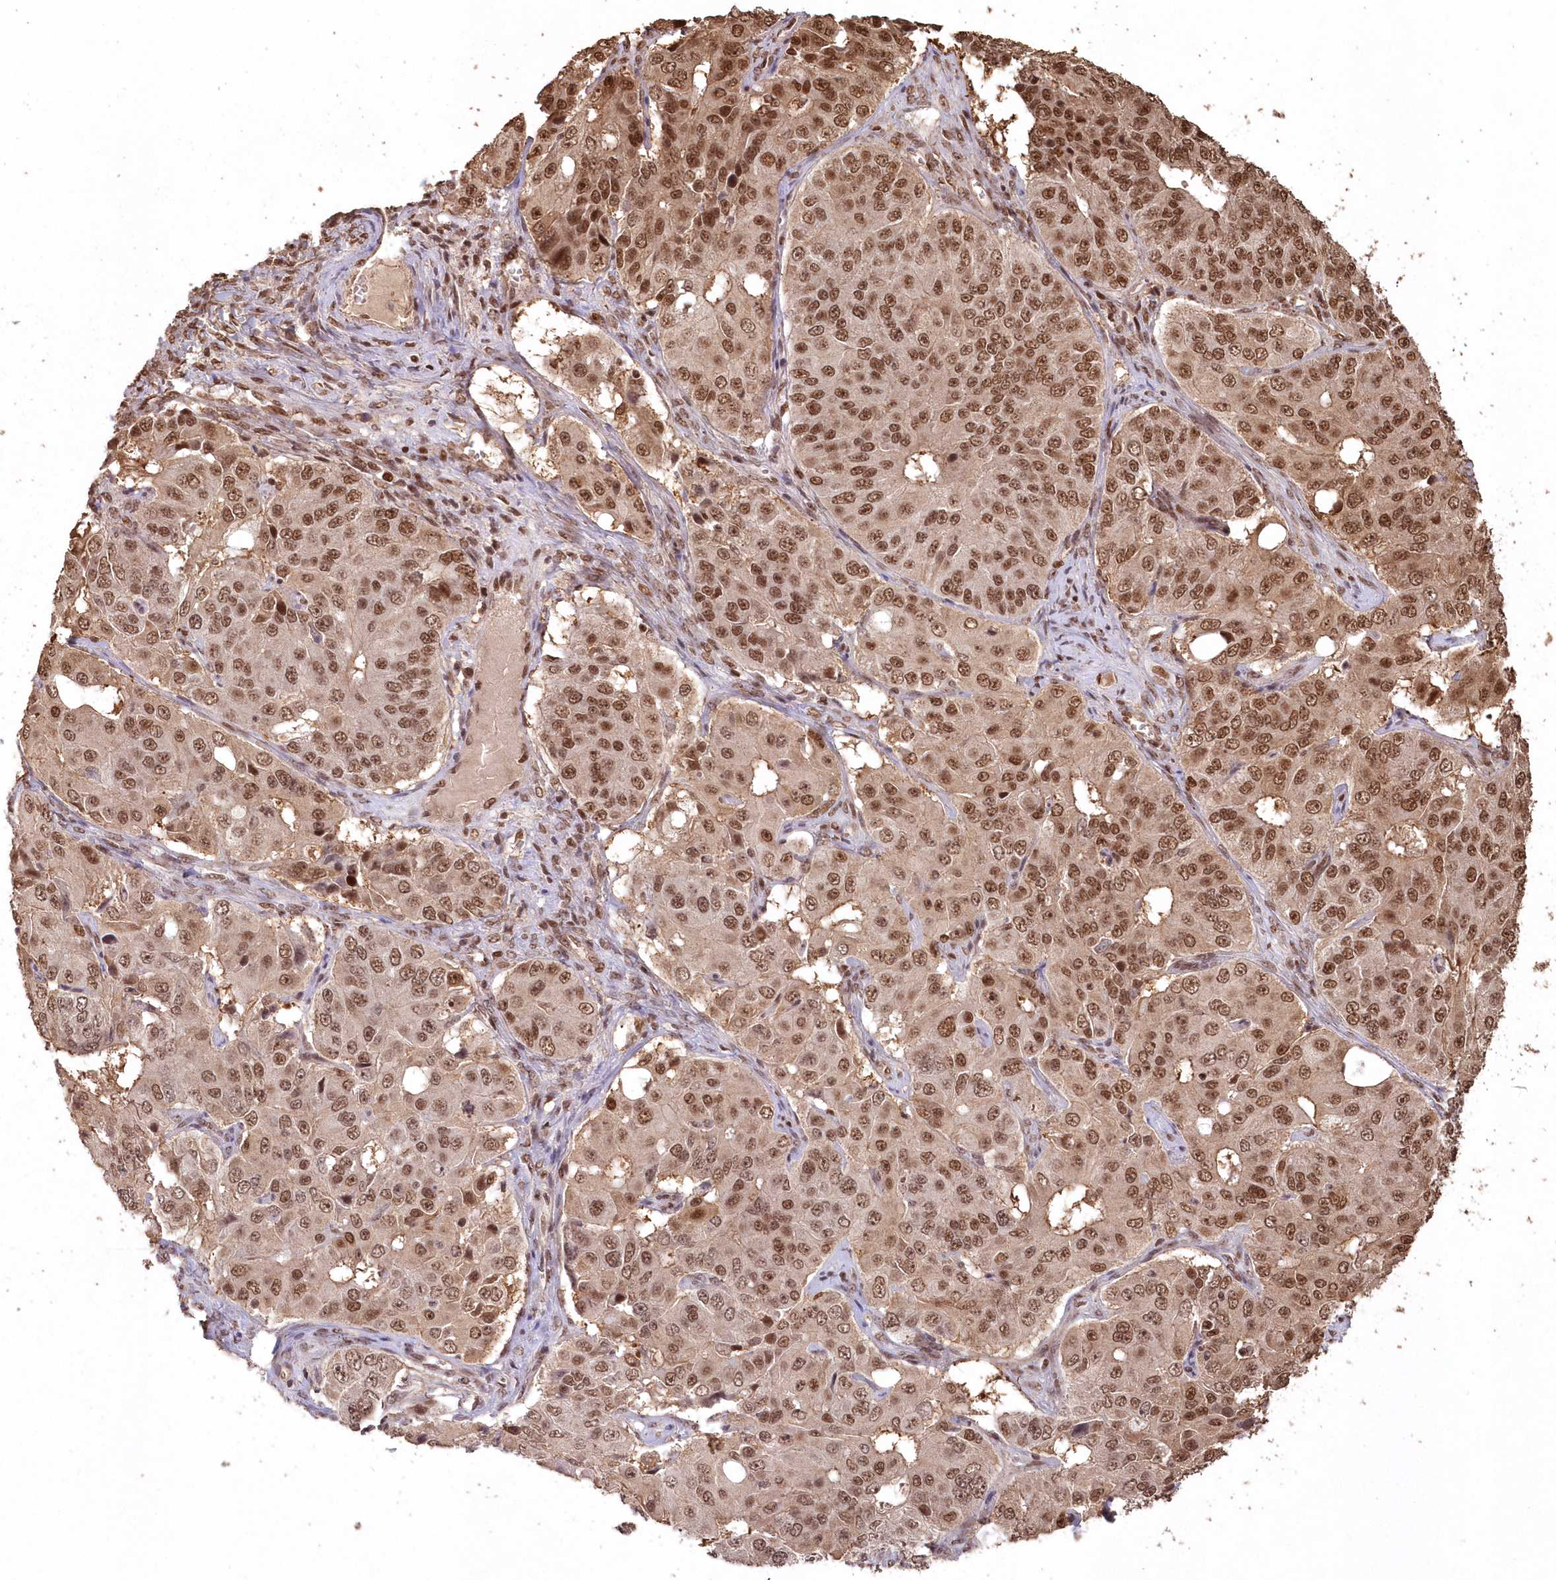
{"staining": {"intensity": "moderate", "quantity": ">75%", "location": "nuclear"}, "tissue": "ovarian cancer", "cell_type": "Tumor cells", "image_type": "cancer", "snomed": [{"axis": "morphology", "description": "Carcinoma, endometroid"}, {"axis": "topography", "description": "Ovary"}], "caption": "Ovarian cancer (endometroid carcinoma) stained with a brown dye shows moderate nuclear positive expression in about >75% of tumor cells.", "gene": "PDS5A", "patient": {"sex": "female", "age": 51}}